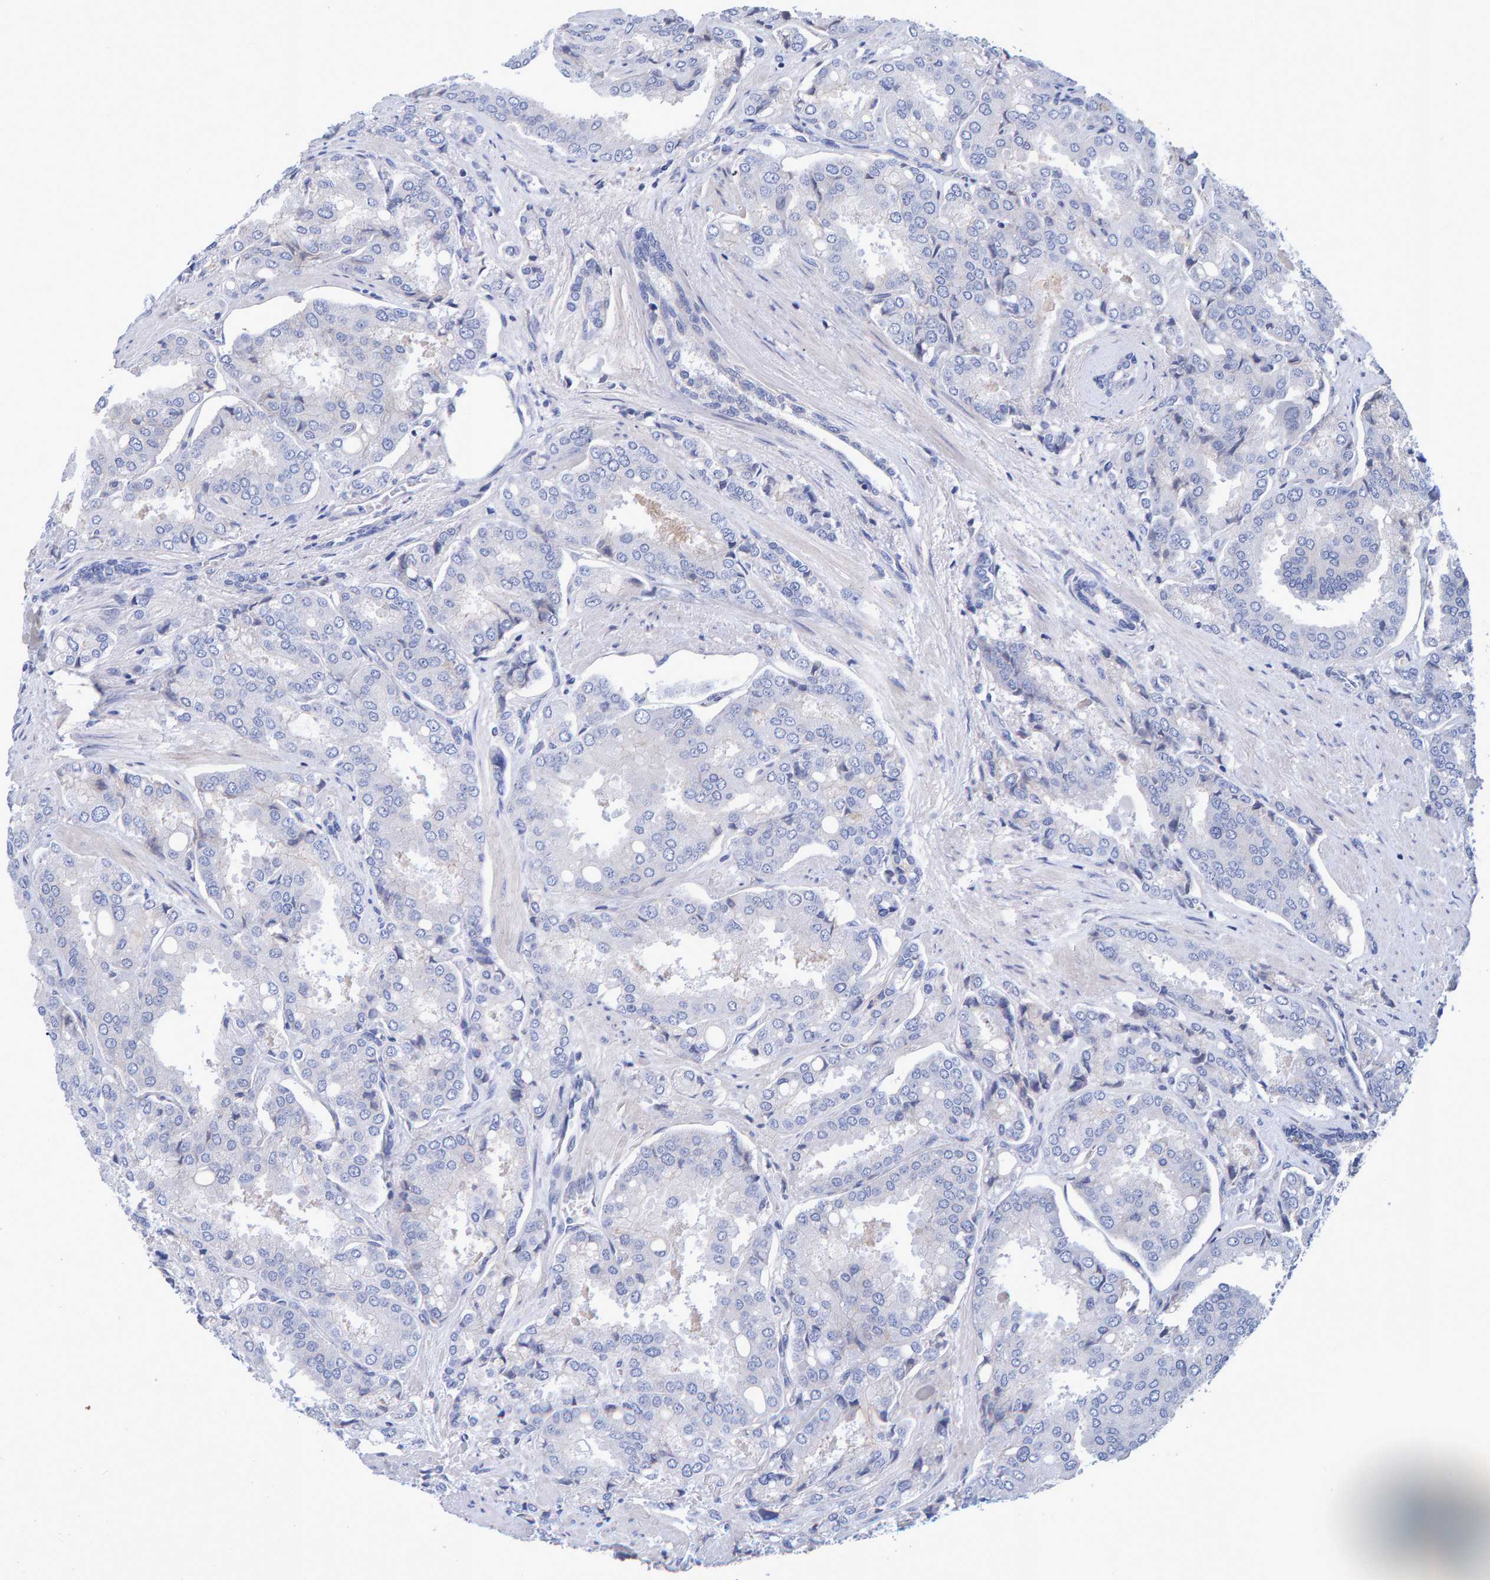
{"staining": {"intensity": "negative", "quantity": "none", "location": "none"}, "tissue": "prostate cancer", "cell_type": "Tumor cells", "image_type": "cancer", "snomed": [{"axis": "morphology", "description": "Adenocarcinoma, High grade"}, {"axis": "topography", "description": "Prostate"}], "caption": "Image shows no significant protein positivity in tumor cells of adenocarcinoma (high-grade) (prostate).", "gene": "EFR3A", "patient": {"sex": "male", "age": 50}}